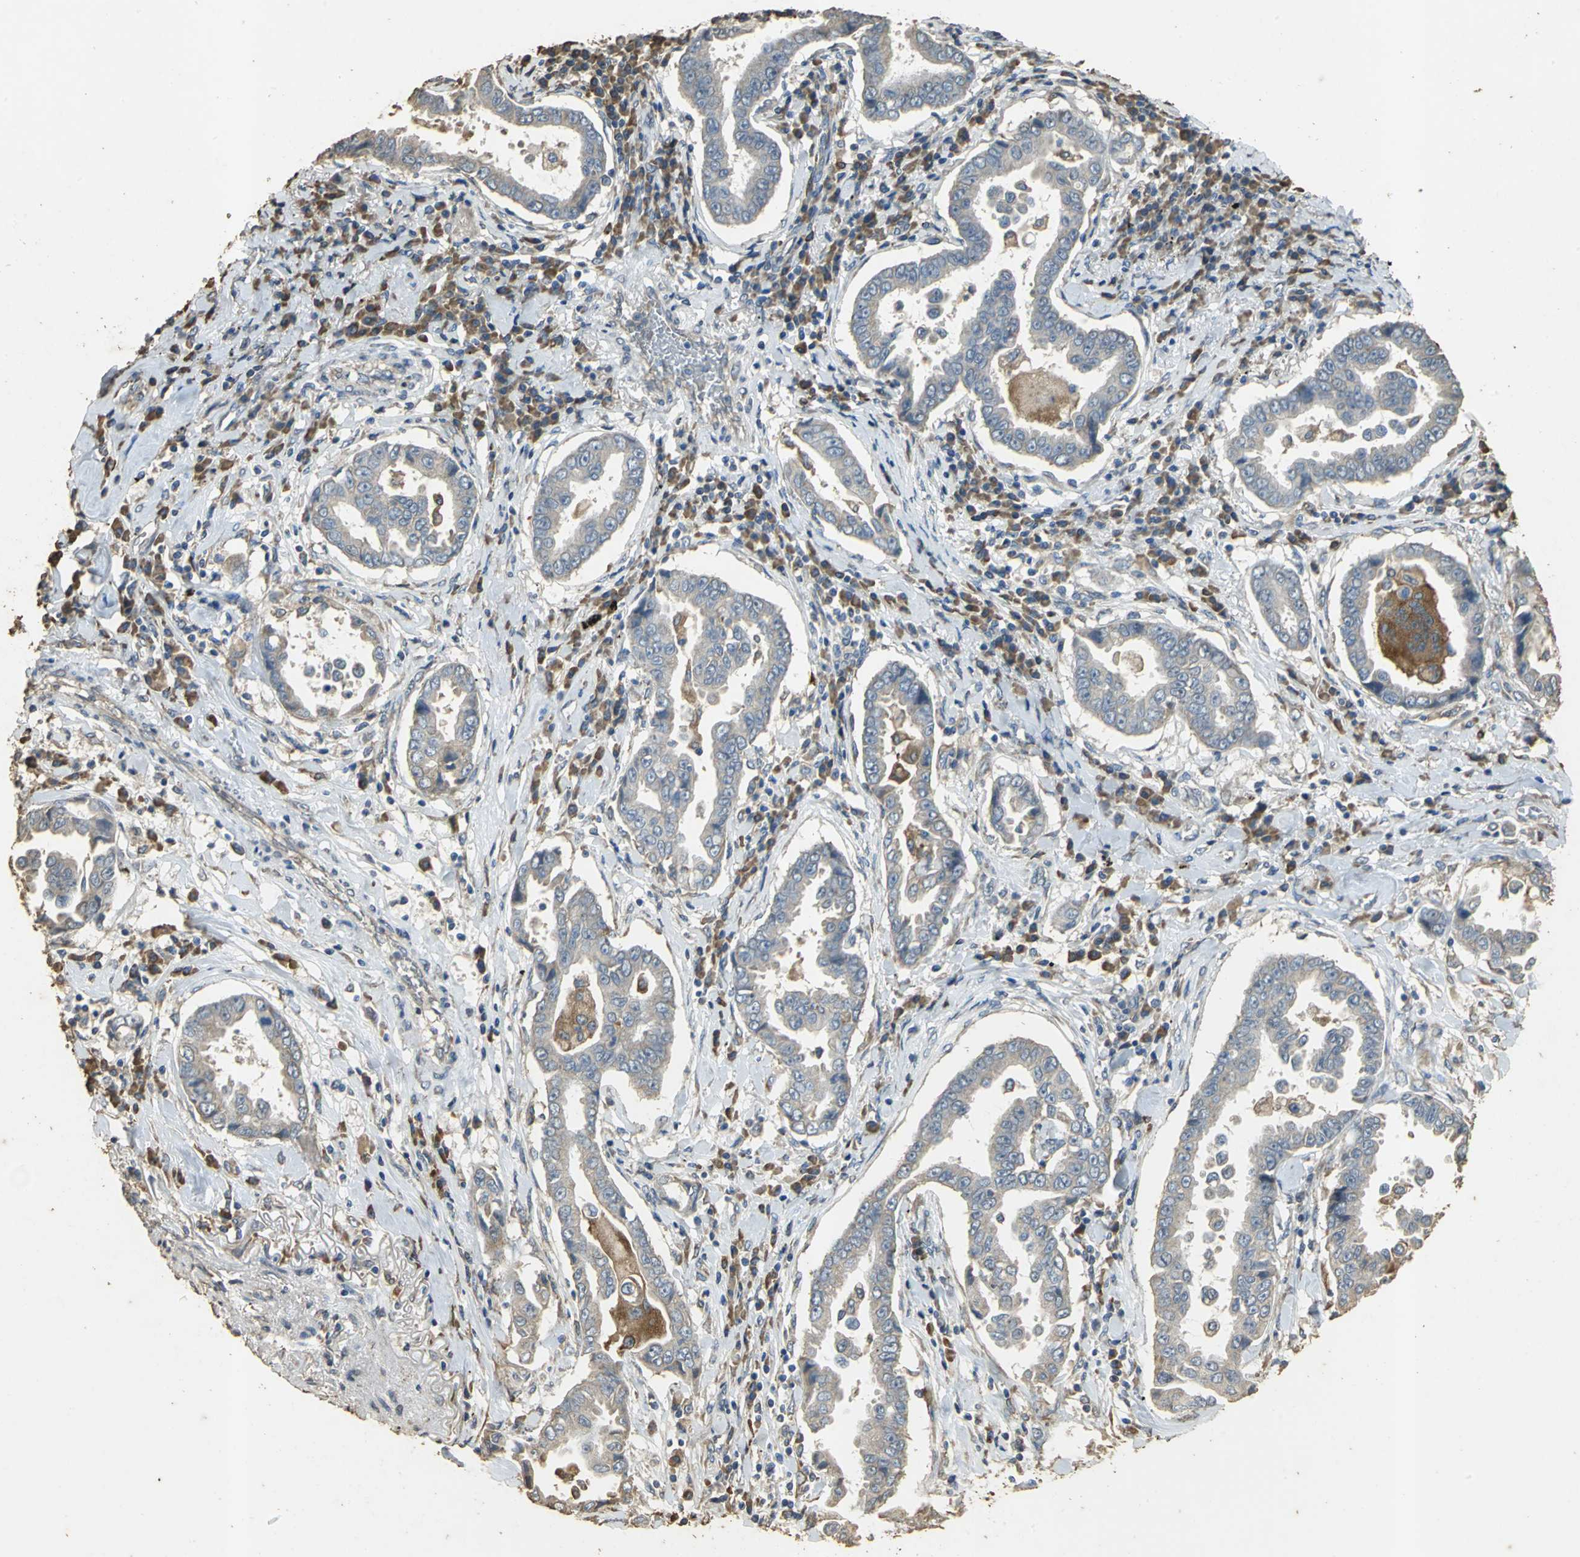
{"staining": {"intensity": "weak", "quantity": "25%-75%", "location": "cytoplasmic/membranous"}, "tissue": "lung cancer", "cell_type": "Tumor cells", "image_type": "cancer", "snomed": [{"axis": "morphology", "description": "Normal tissue, NOS"}, {"axis": "morphology", "description": "Inflammation, NOS"}, {"axis": "morphology", "description": "Adenocarcinoma, NOS"}, {"axis": "topography", "description": "Lung"}], "caption": "Lung cancer (adenocarcinoma) stained for a protein (brown) shows weak cytoplasmic/membranous positive expression in about 25%-75% of tumor cells.", "gene": "ACSL4", "patient": {"sex": "female", "age": 64}}